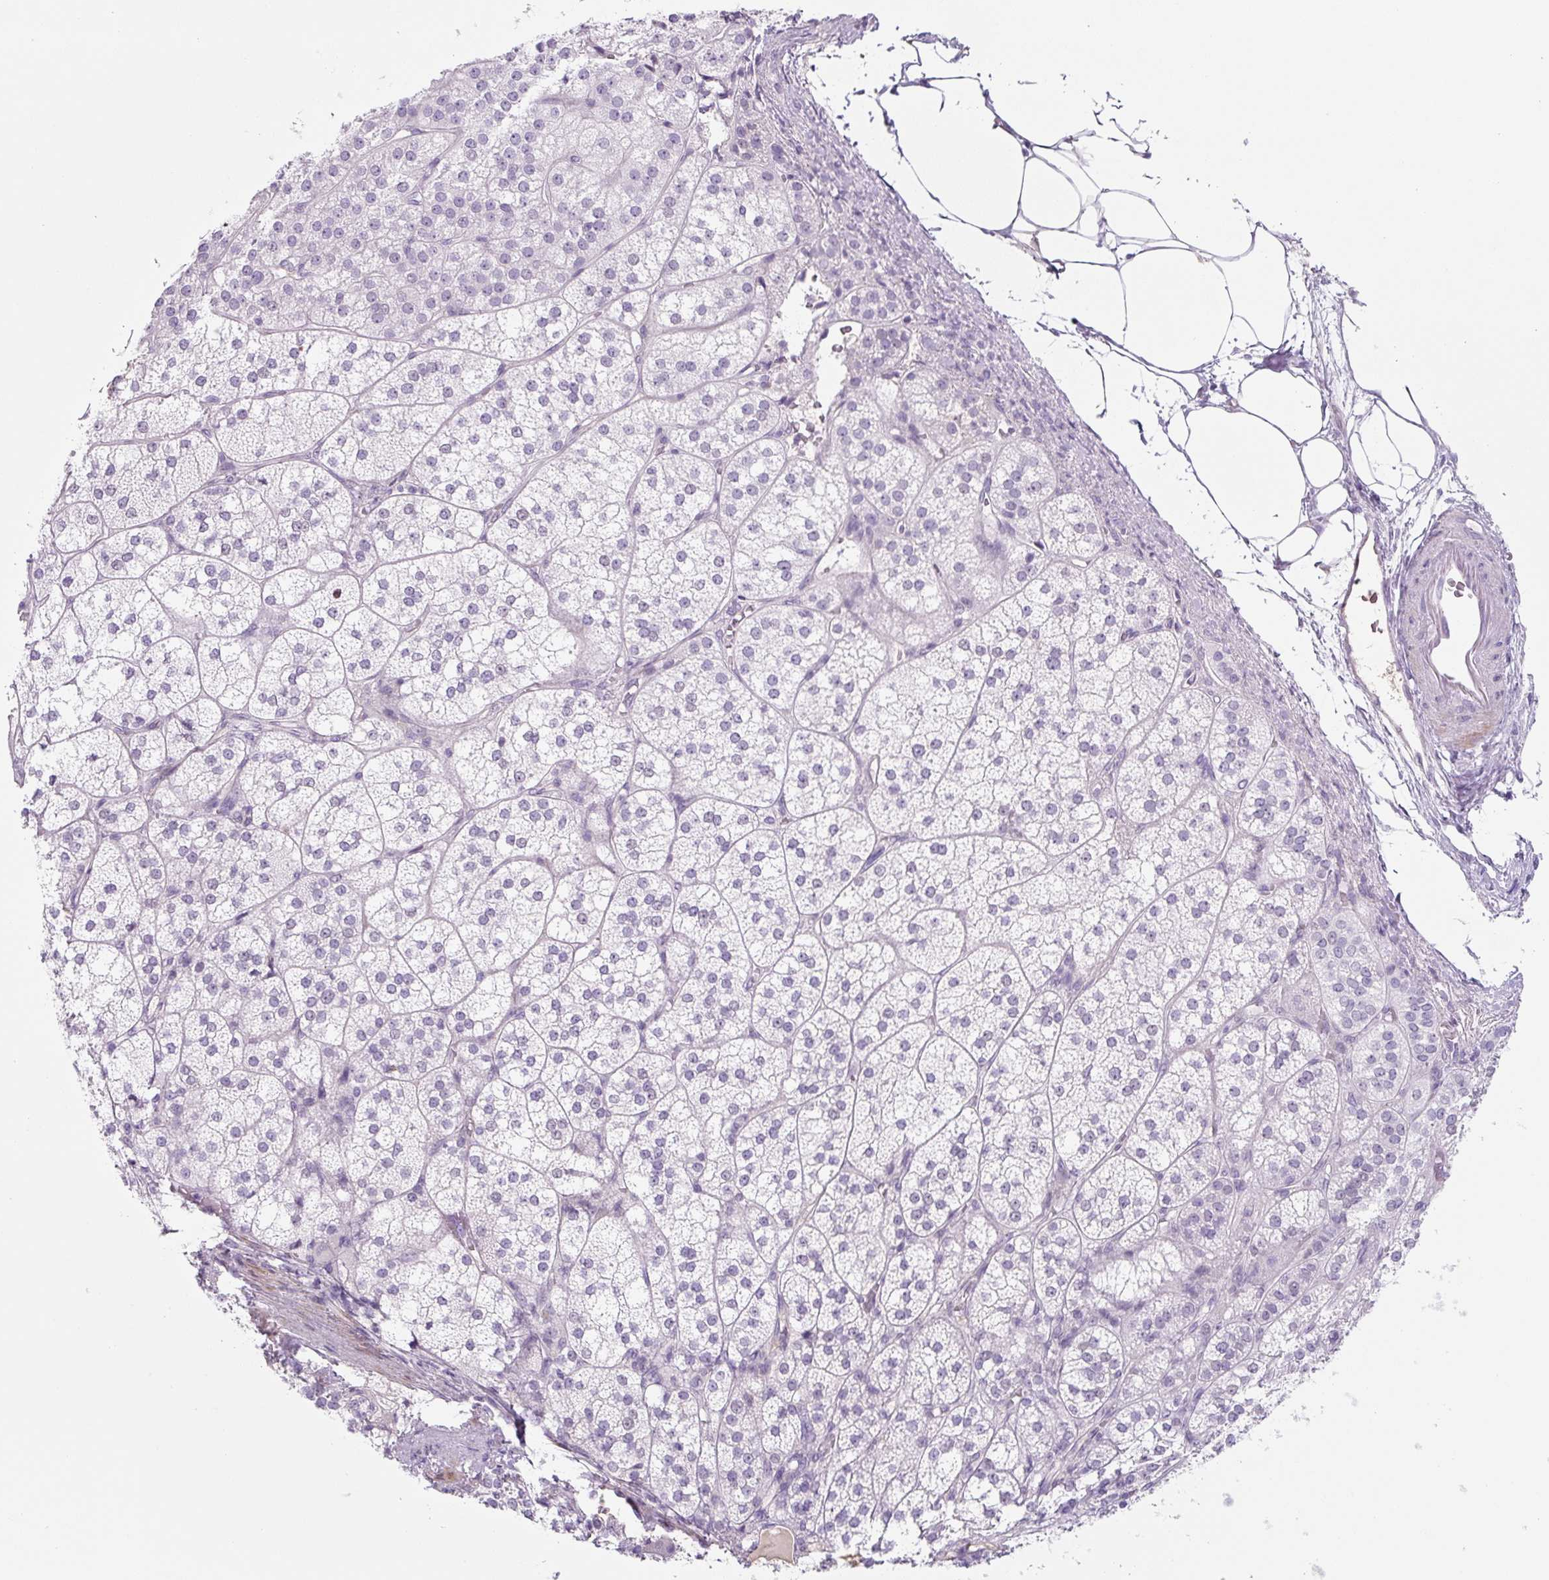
{"staining": {"intensity": "negative", "quantity": "none", "location": "none"}, "tissue": "adrenal gland", "cell_type": "Glandular cells", "image_type": "normal", "snomed": [{"axis": "morphology", "description": "Normal tissue, NOS"}, {"axis": "topography", "description": "Adrenal gland"}], "caption": "Photomicrograph shows no significant protein staining in glandular cells of normal adrenal gland. Nuclei are stained in blue.", "gene": "PRM1", "patient": {"sex": "female", "age": 60}}